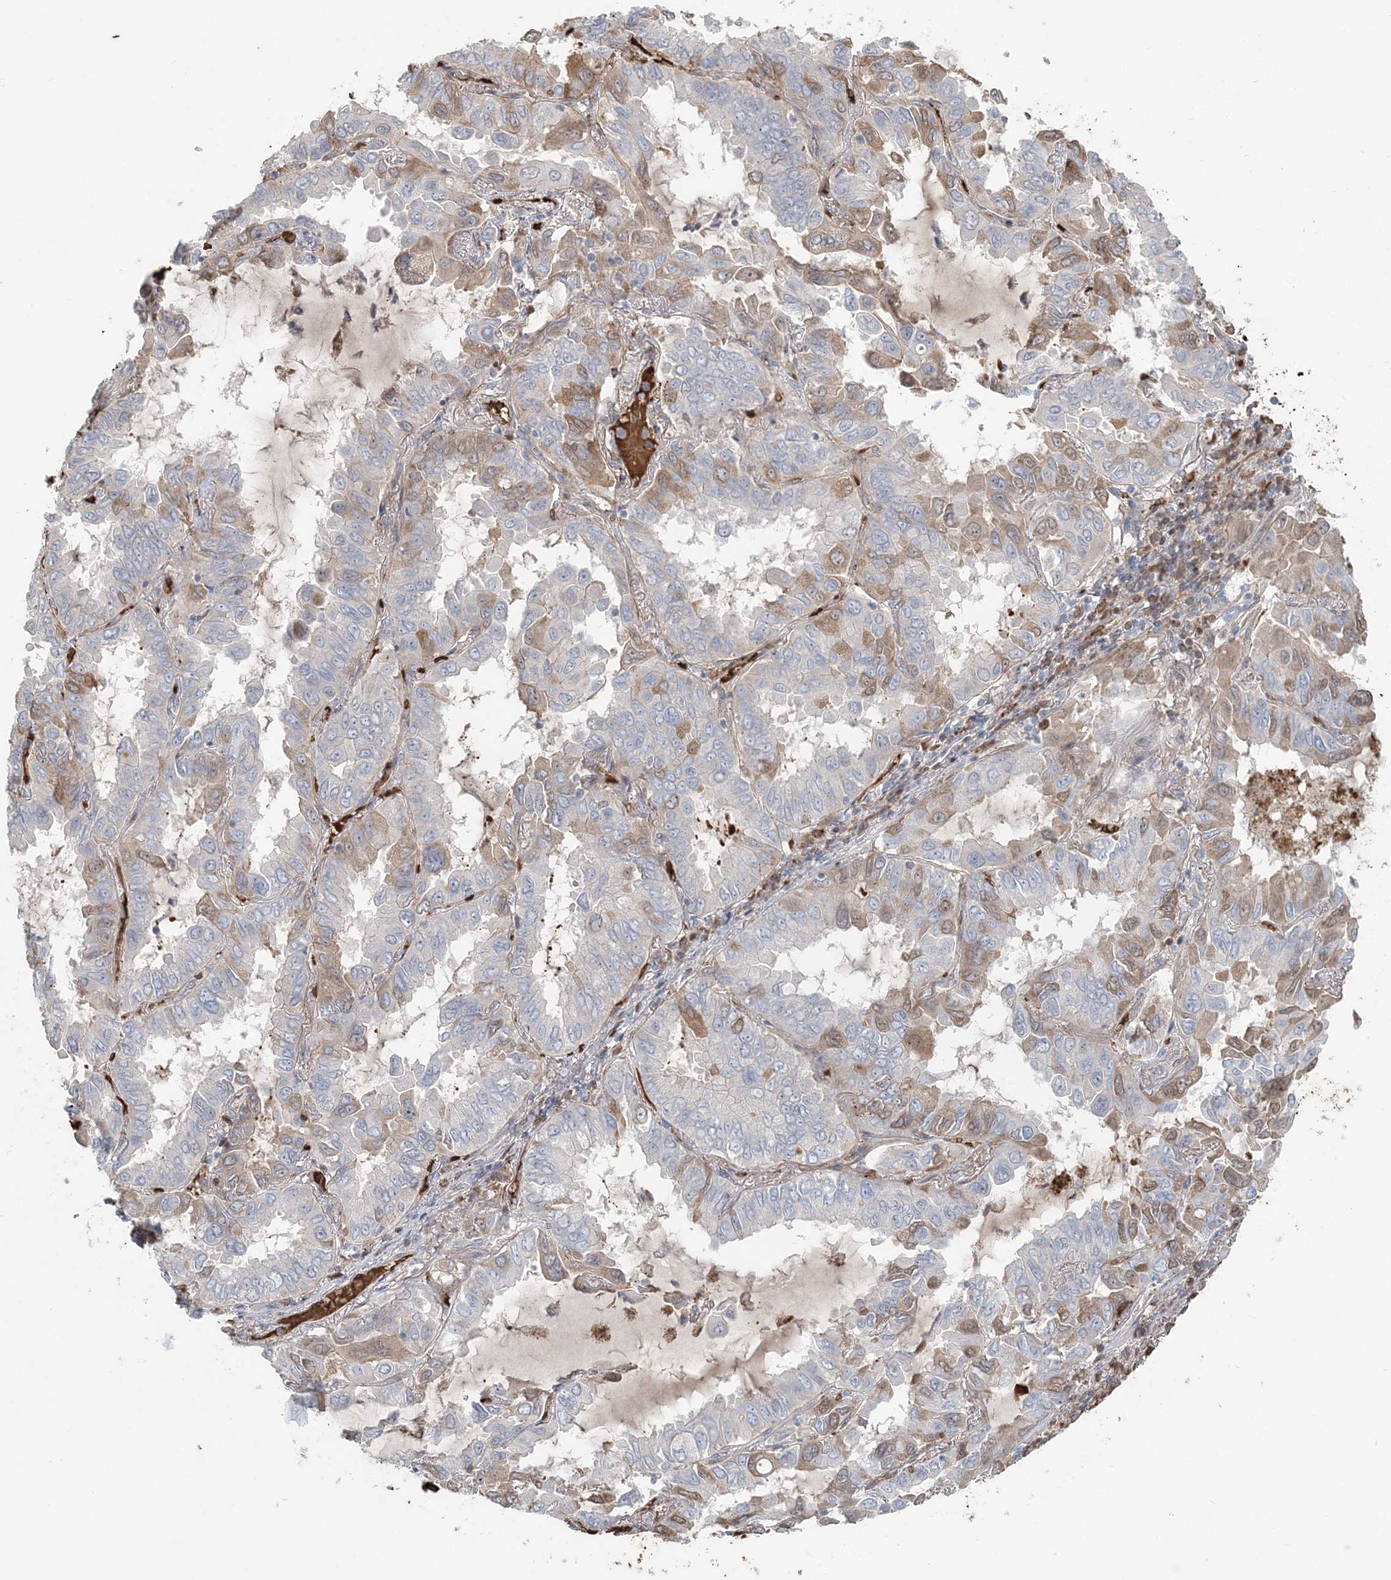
{"staining": {"intensity": "weak", "quantity": "25%-75%", "location": "cytoplasmic/membranous,nuclear"}, "tissue": "lung cancer", "cell_type": "Tumor cells", "image_type": "cancer", "snomed": [{"axis": "morphology", "description": "Adenocarcinoma, NOS"}, {"axis": "topography", "description": "Lung"}], "caption": "The photomicrograph displays a brown stain indicating the presence of a protein in the cytoplasmic/membranous and nuclear of tumor cells in lung adenocarcinoma. Immunohistochemistry (ihc) stains the protein in brown and the nuclei are stained blue.", "gene": "SERINC1", "patient": {"sex": "male", "age": 64}}